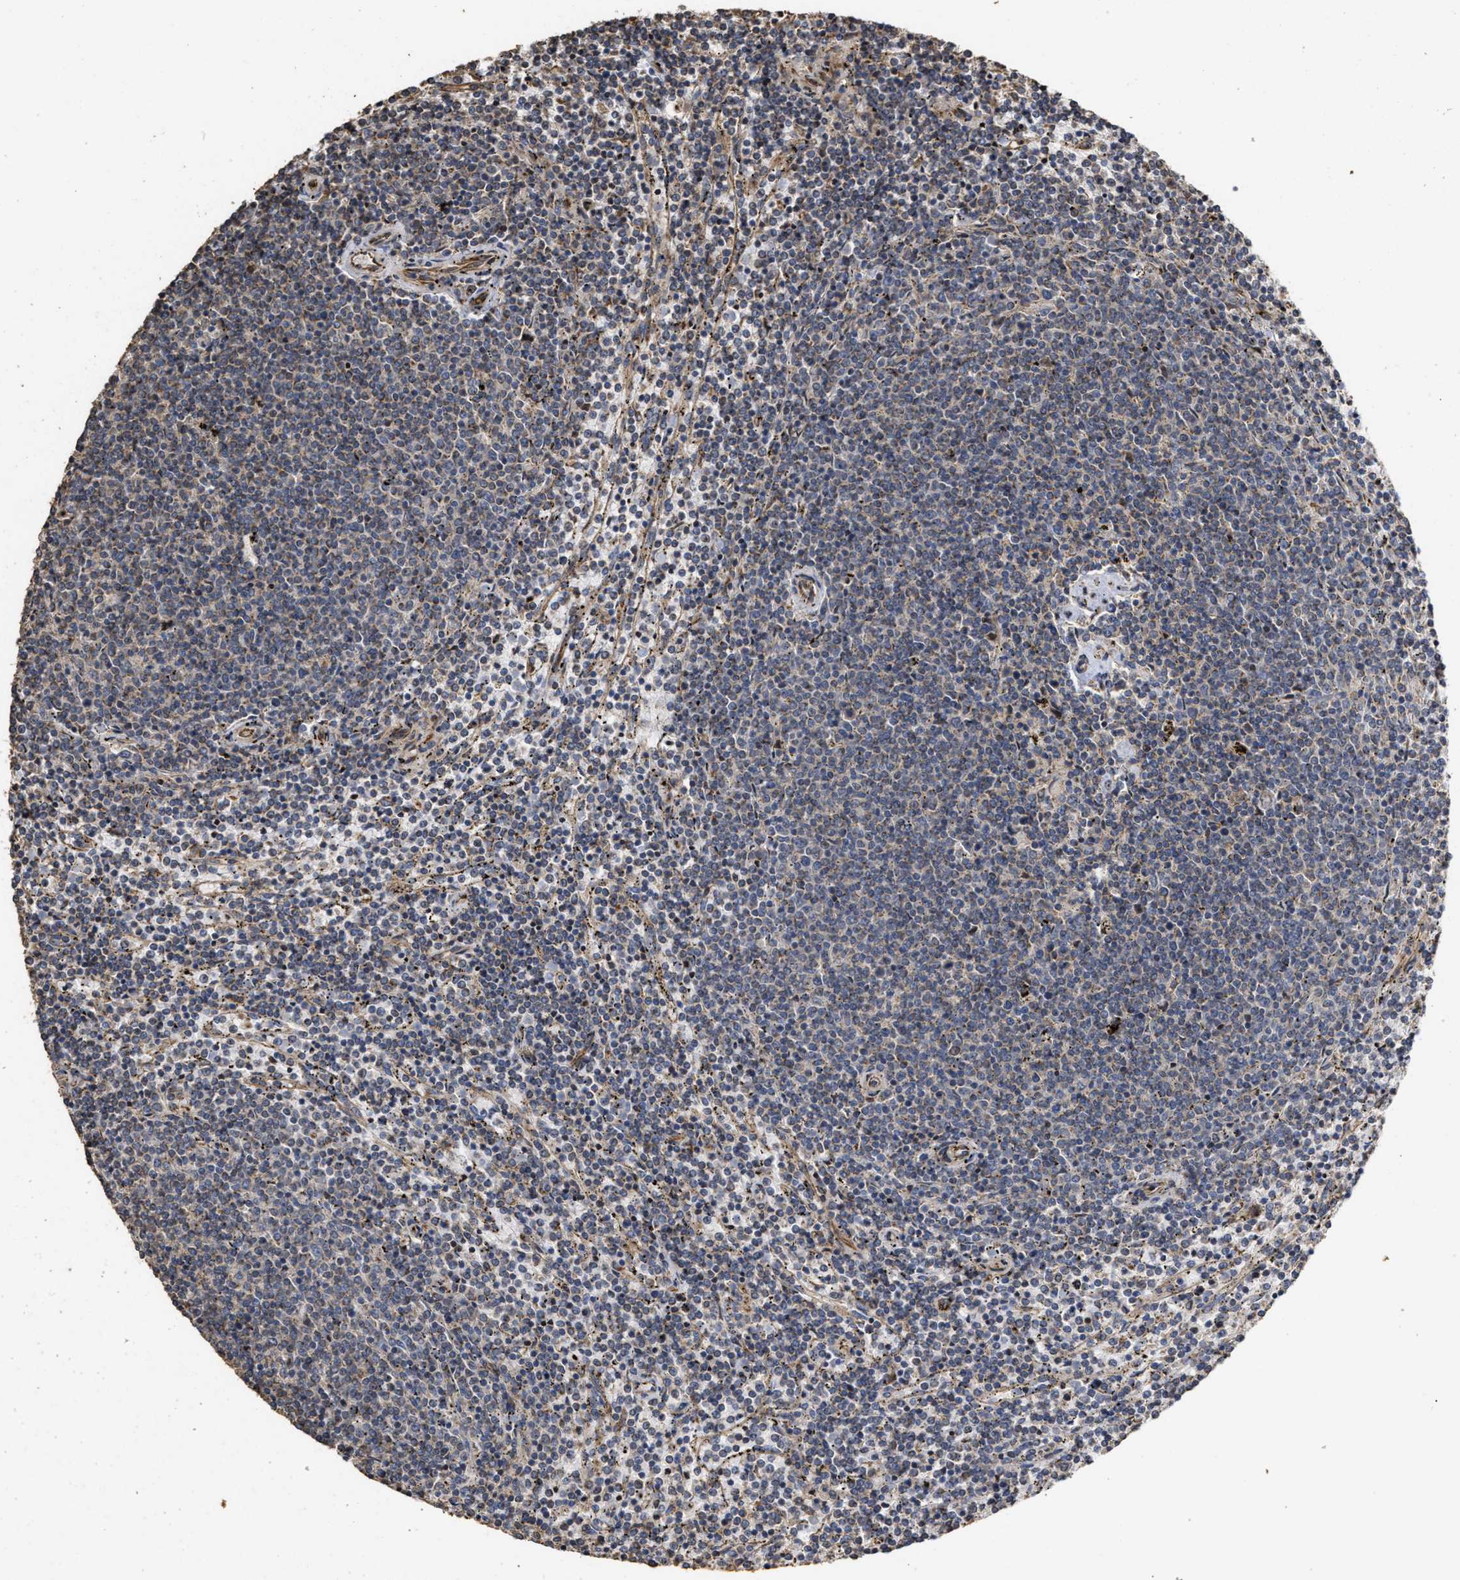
{"staining": {"intensity": "negative", "quantity": "none", "location": "none"}, "tissue": "lymphoma", "cell_type": "Tumor cells", "image_type": "cancer", "snomed": [{"axis": "morphology", "description": "Malignant lymphoma, non-Hodgkin's type, Low grade"}, {"axis": "topography", "description": "Spleen"}], "caption": "The immunohistochemistry (IHC) photomicrograph has no significant staining in tumor cells of malignant lymphoma, non-Hodgkin's type (low-grade) tissue. (Brightfield microscopy of DAB immunohistochemistry (IHC) at high magnification).", "gene": "NAV1", "patient": {"sex": "female", "age": 50}}